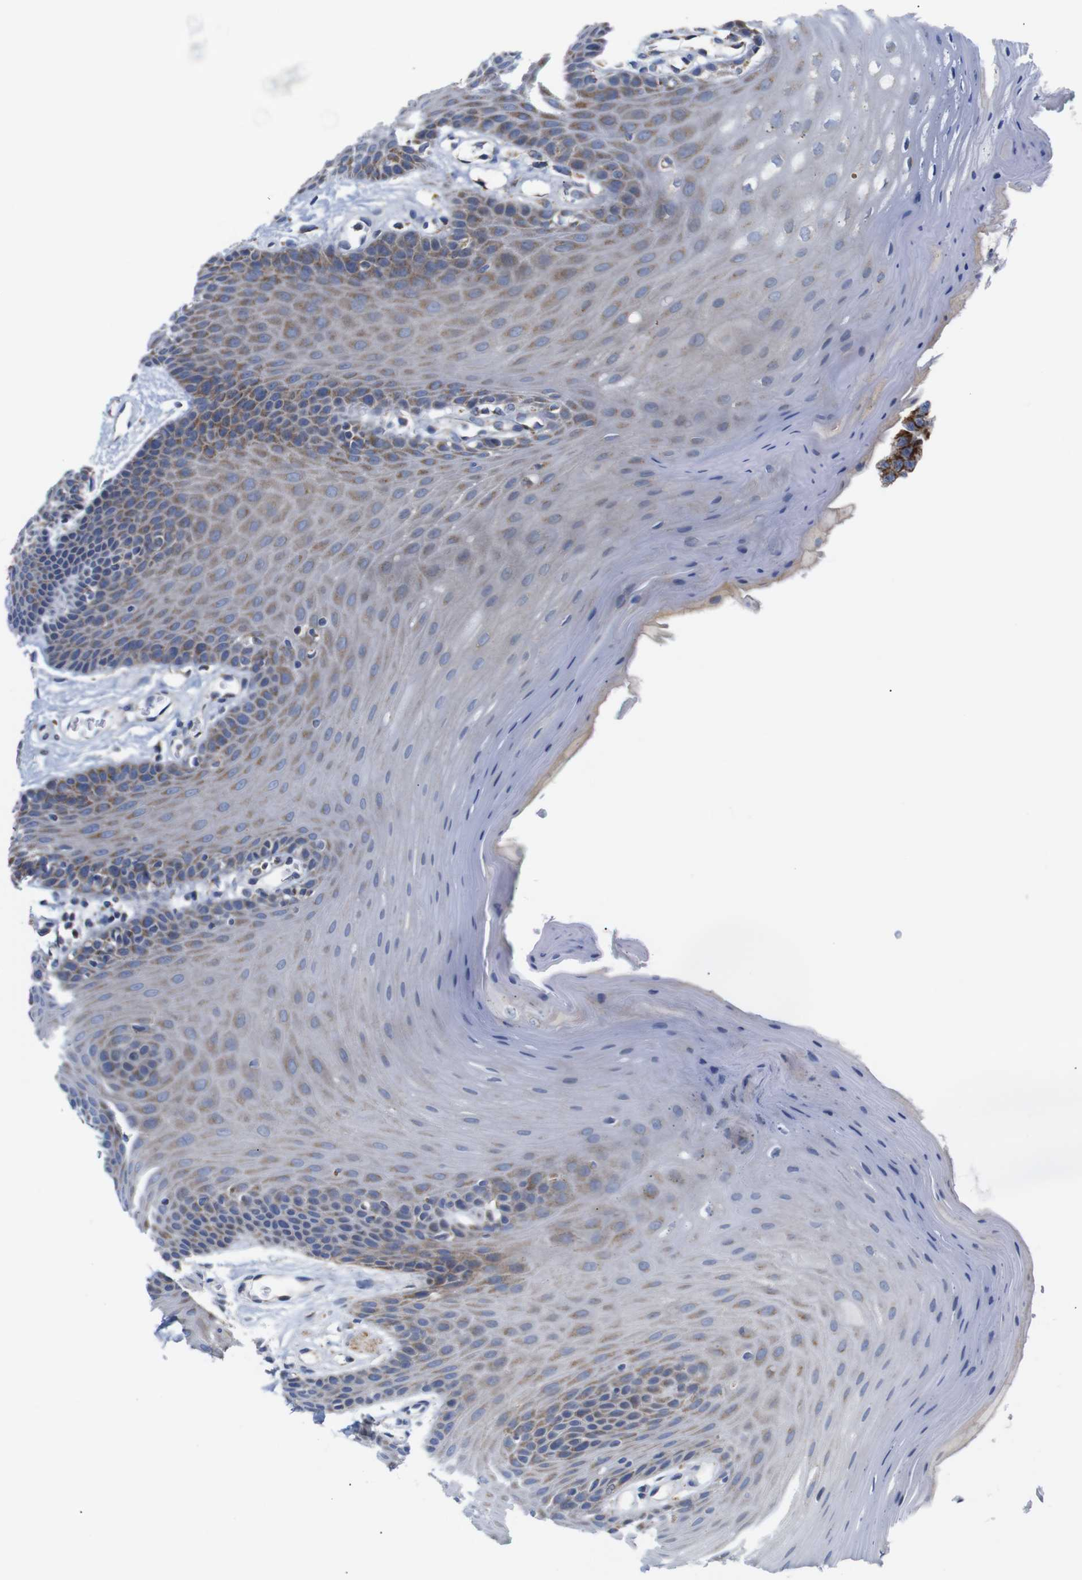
{"staining": {"intensity": "moderate", "quantity": "25%-75%", "location": "cytoplasmic/membranous"}, "tissue": "oral mucosa", "cell_type": "Squamous epithelial cells", "image_type": "normal", "snomed": [{"axis": "morphology", "description": "Normal tissue, NOS"}, {"axis": "morphology", "description": "Squamous cell carcinoma, NOS"}, {"axis": "topography", "description": "Skeletal muscle"}, {"axis": "topography", "description": "Adipose tissue"}, {"axis": "topography", "description": "Vascular tissue"}, {"axis": "topography", "description": "Oral tissue"}, {"axis": "topography", "description": "Peripheral nerve tissue"}, {"axis": "topography", "description": "Head-Neck"}], "caption": "Unremarkable oral mucosa exhibits moderate cytoplasmic/membranous staining in about 25%-75% of squamous epithelial cells, visualized by immunohistochemistry. (Brightfield microscopy of DAB IHC at high magnification).", "gene": "FAM171B", "patient": {"sex": "male", "age": 71}}